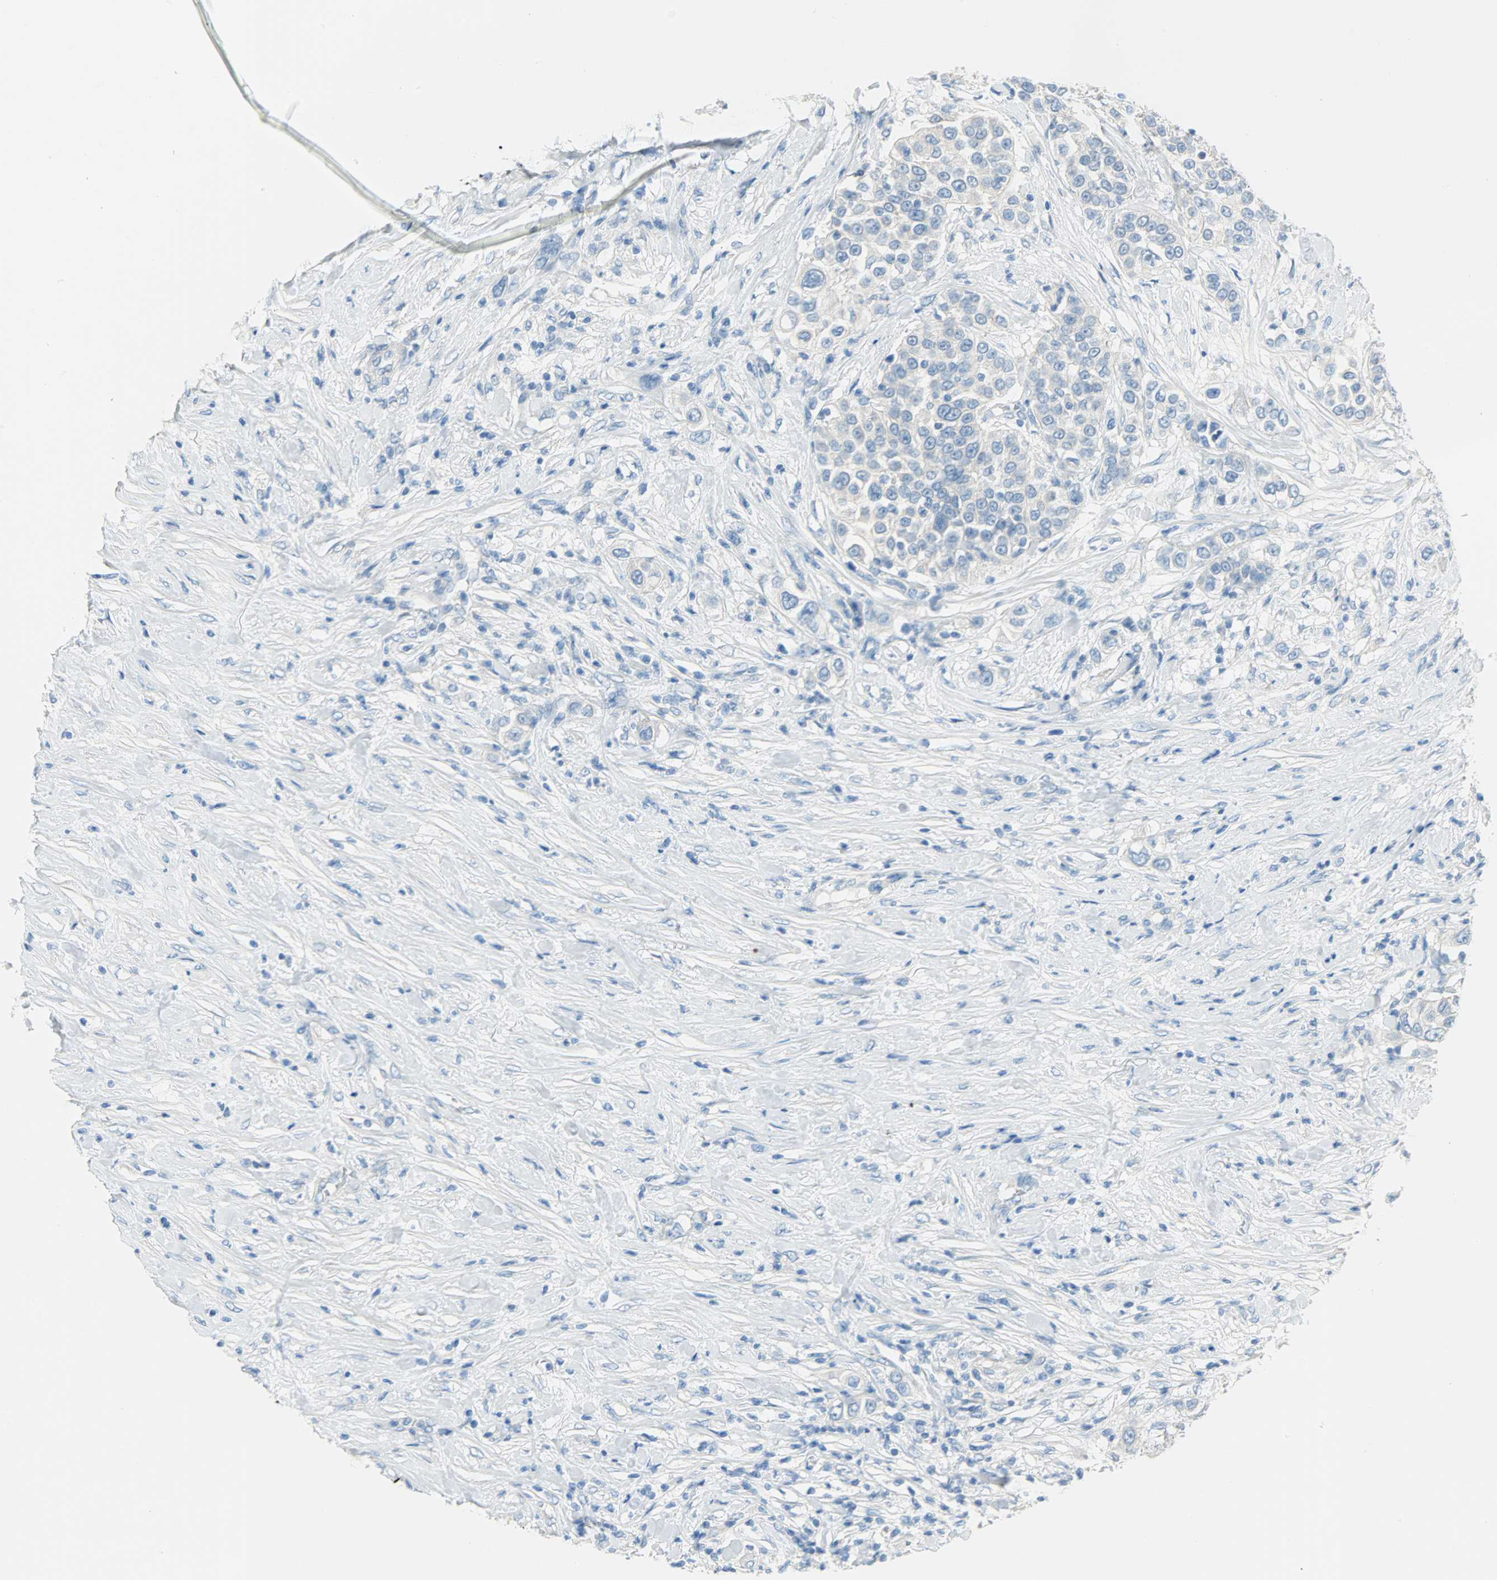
{"staining": {"intensity": "negative", "quantity": "none", "location": "none"}, "tissue": "urothelial cancer", "cell_type": "Tumor cells", "image_type": "cancer", "snomed": [{"axis": "morphology", "description": "Urothelial carcinoma, High grade"}, {"axis": "topography", "description": "Urinary bladder"}], "caption": "This micrograph is of urothelial cancer stained with immunohistochemistry to label a protein in brown with the nuclei are counter-stained blue. There is no staining in tumor cells.", "gene": "PROM1", "patient": {"sex": "female", "age": 80}}